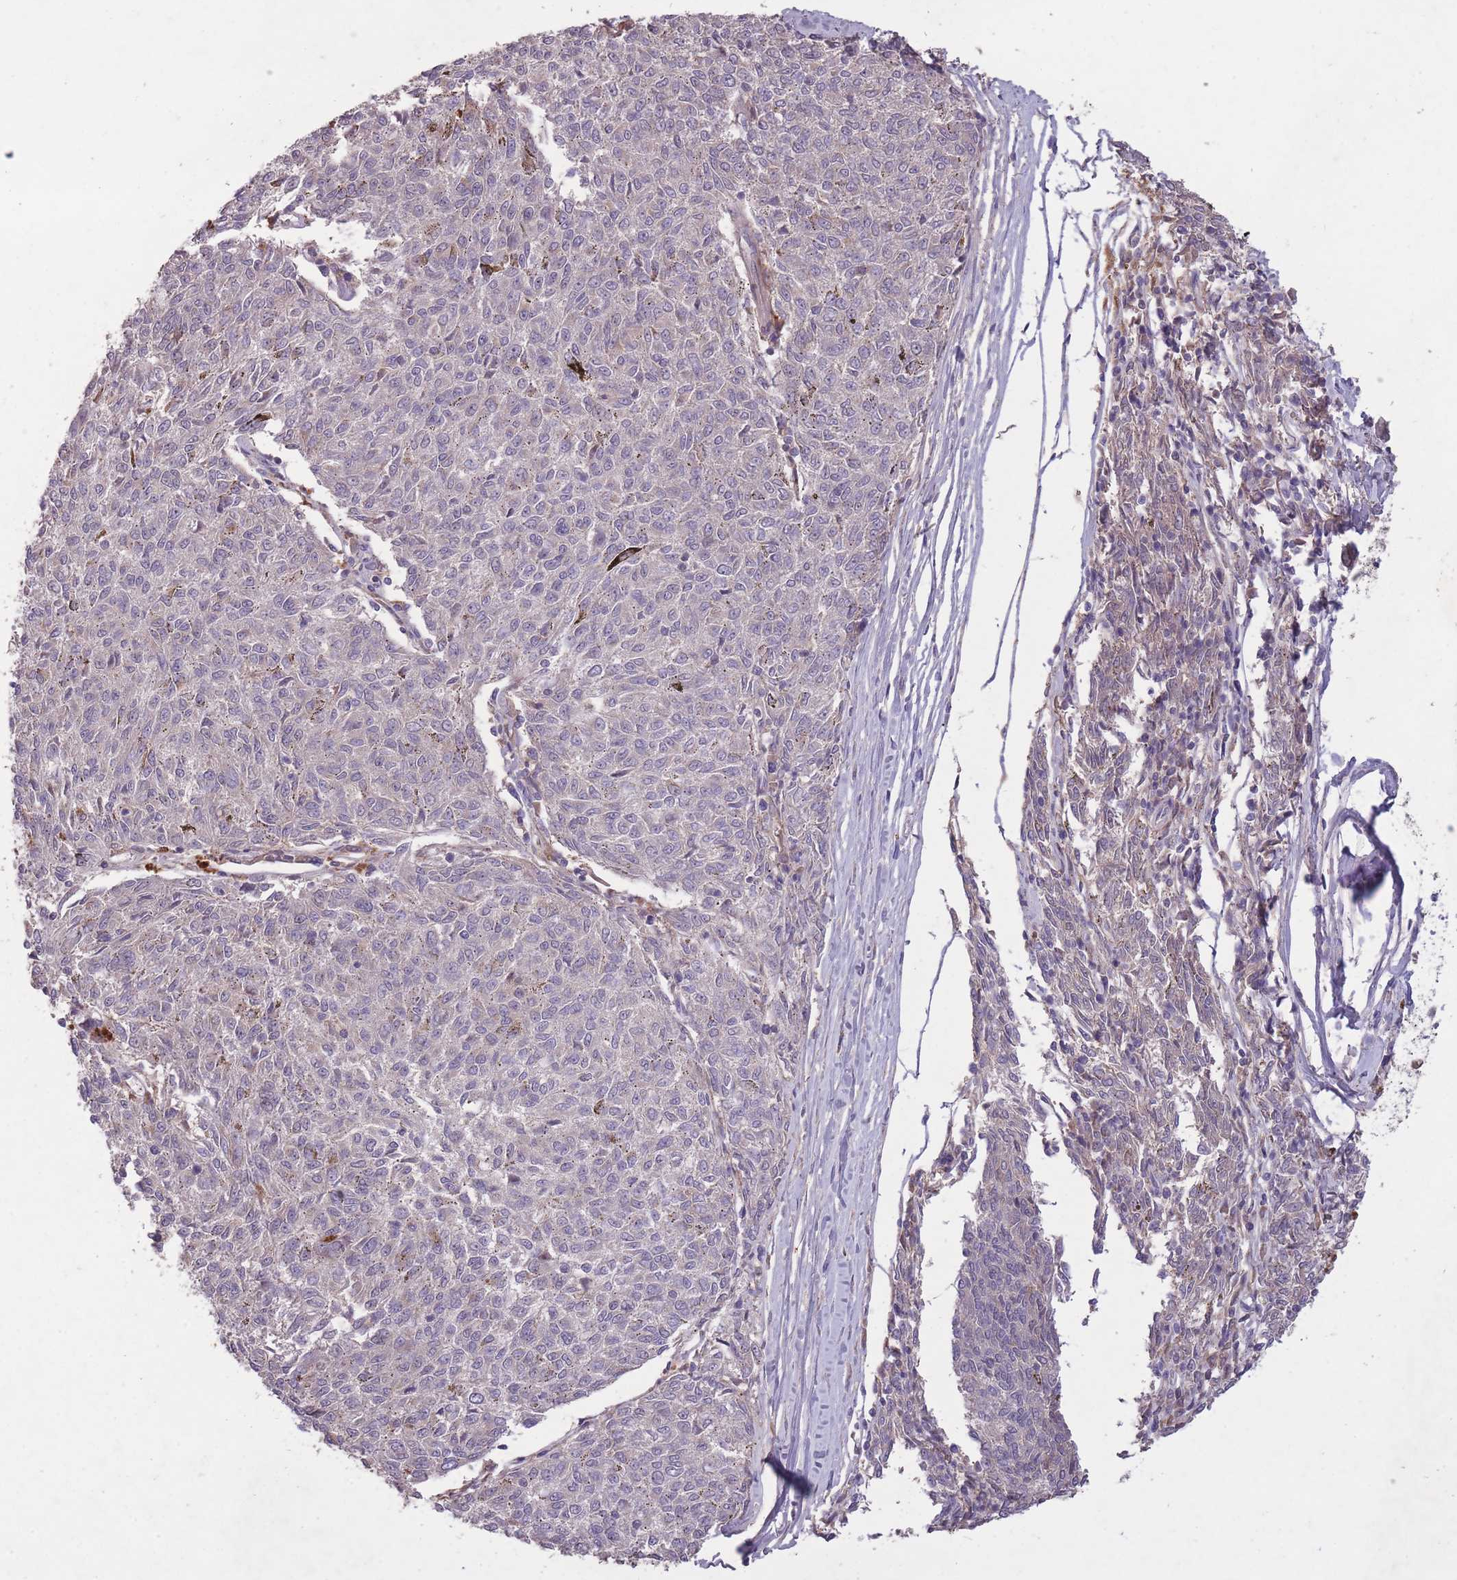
{"staining": {"intensity": "negative", "quantity": "none", "location": "none"}, "tissue": "melanoma", "cell_type": "Tumor cells", "image_type": "cancer", "snomed": [{"axis": "morphology", "description": "Malignant melanoma, NOS"}, {"axis": "topography", "description": "Skin"}], "caption": "Tumor cells are negative for protein expression in human melanoma. (Immunohistochemistry, brightfield microscopy, high magnification).", "gene": "OR2V2", "patient": {"sex": "female", "age": 72}}